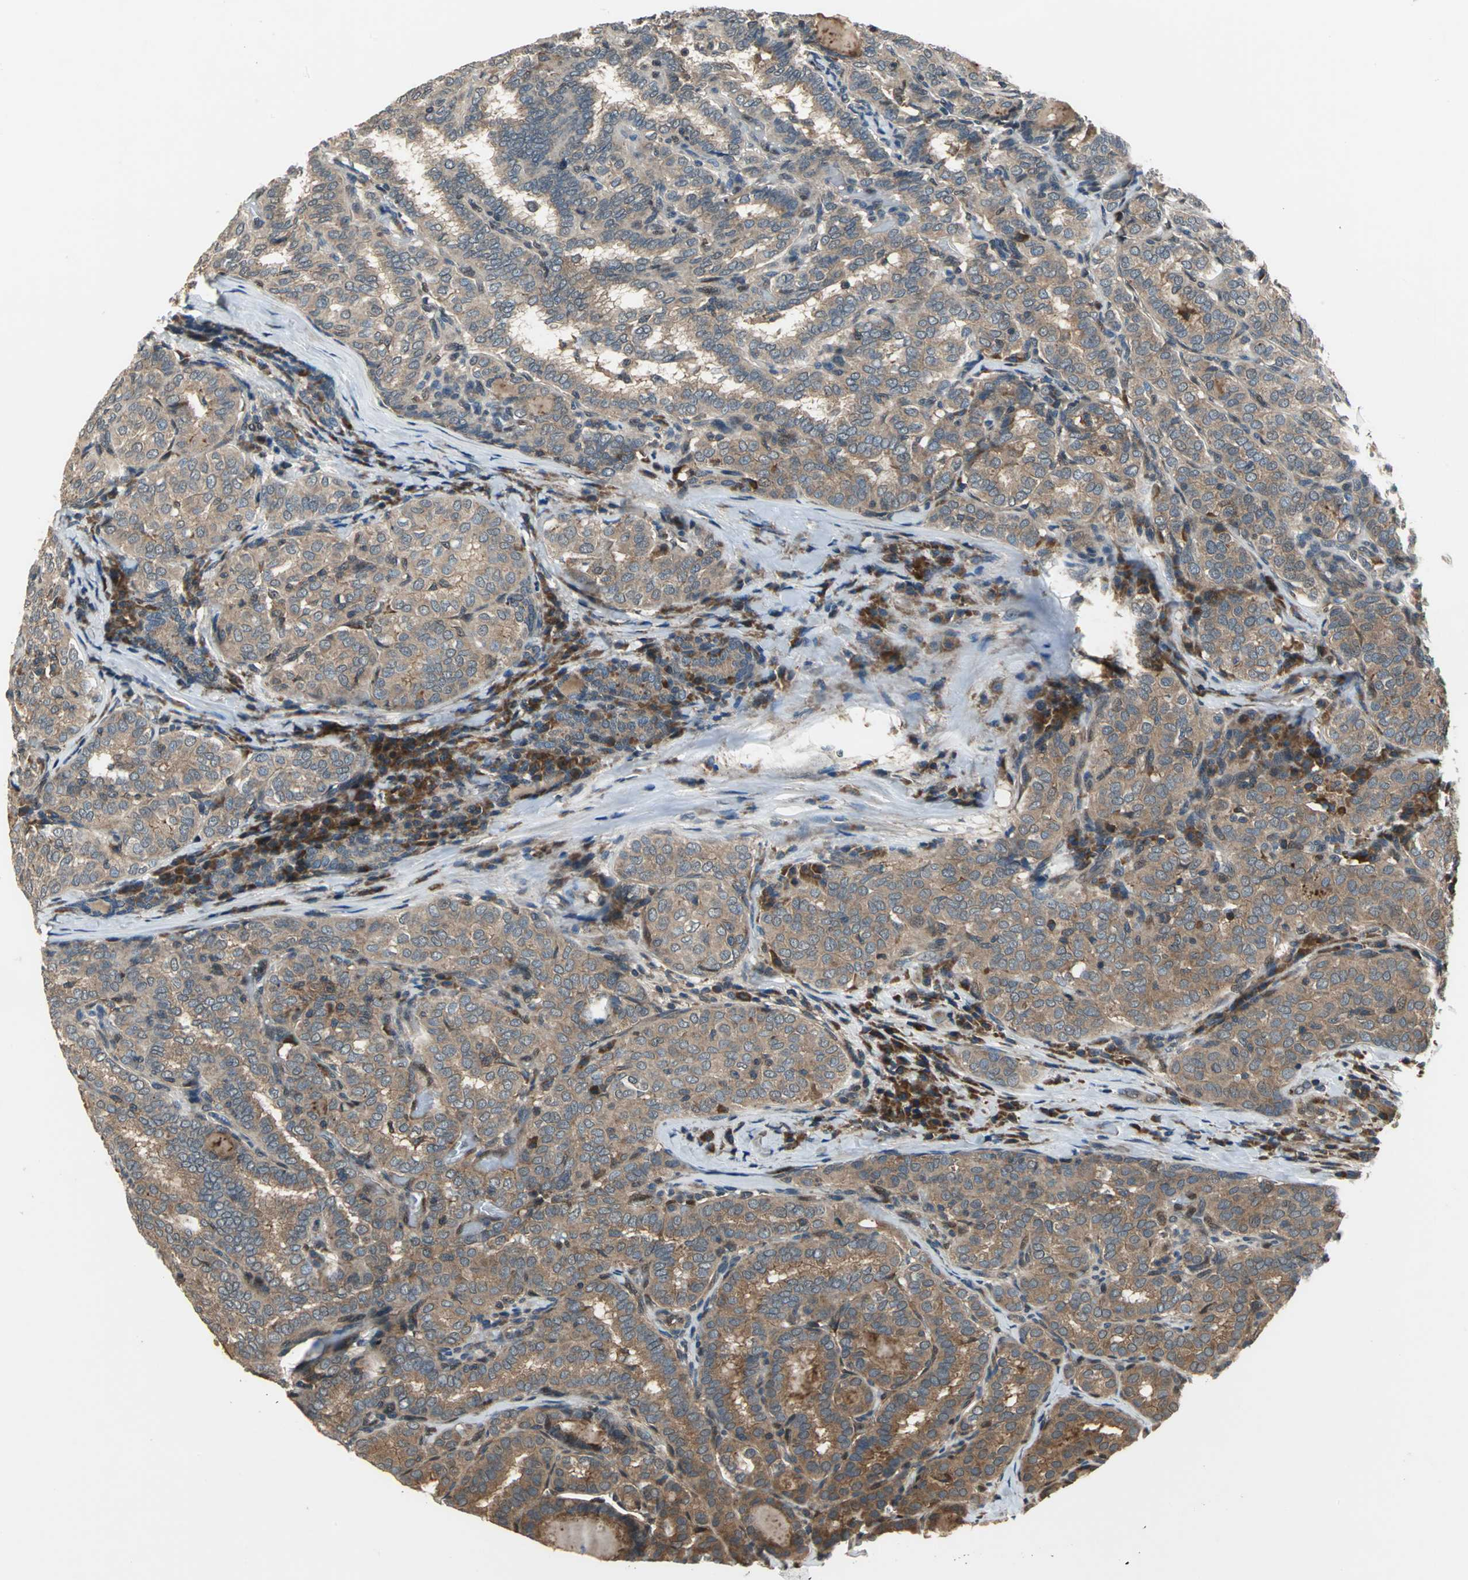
{"staining": {"intensity": "moderate", "quantity": ">75%", "location": "cytoplasmic/membranous"}, "tissue": "thyroid cancer", "cell_type": "Tumor cells", "image_type": "cancer", "snomed": [{"axis": "morphology", "description": "Normal tissue, NOS"}, {"axis": "morphology", "description": "Papillary adenocarcinoma, NOS"}, {"axis": "topography", "description": "Thyroid gland"}], "caption": "Moderate cytoplasmic/membranous protein expression is identified in about >75% of tumor cells in thyroid cancer (papillary adenocarcinoma).", "gene": "EIF2B2", "patient": {"sex": "female", "age": 30}}